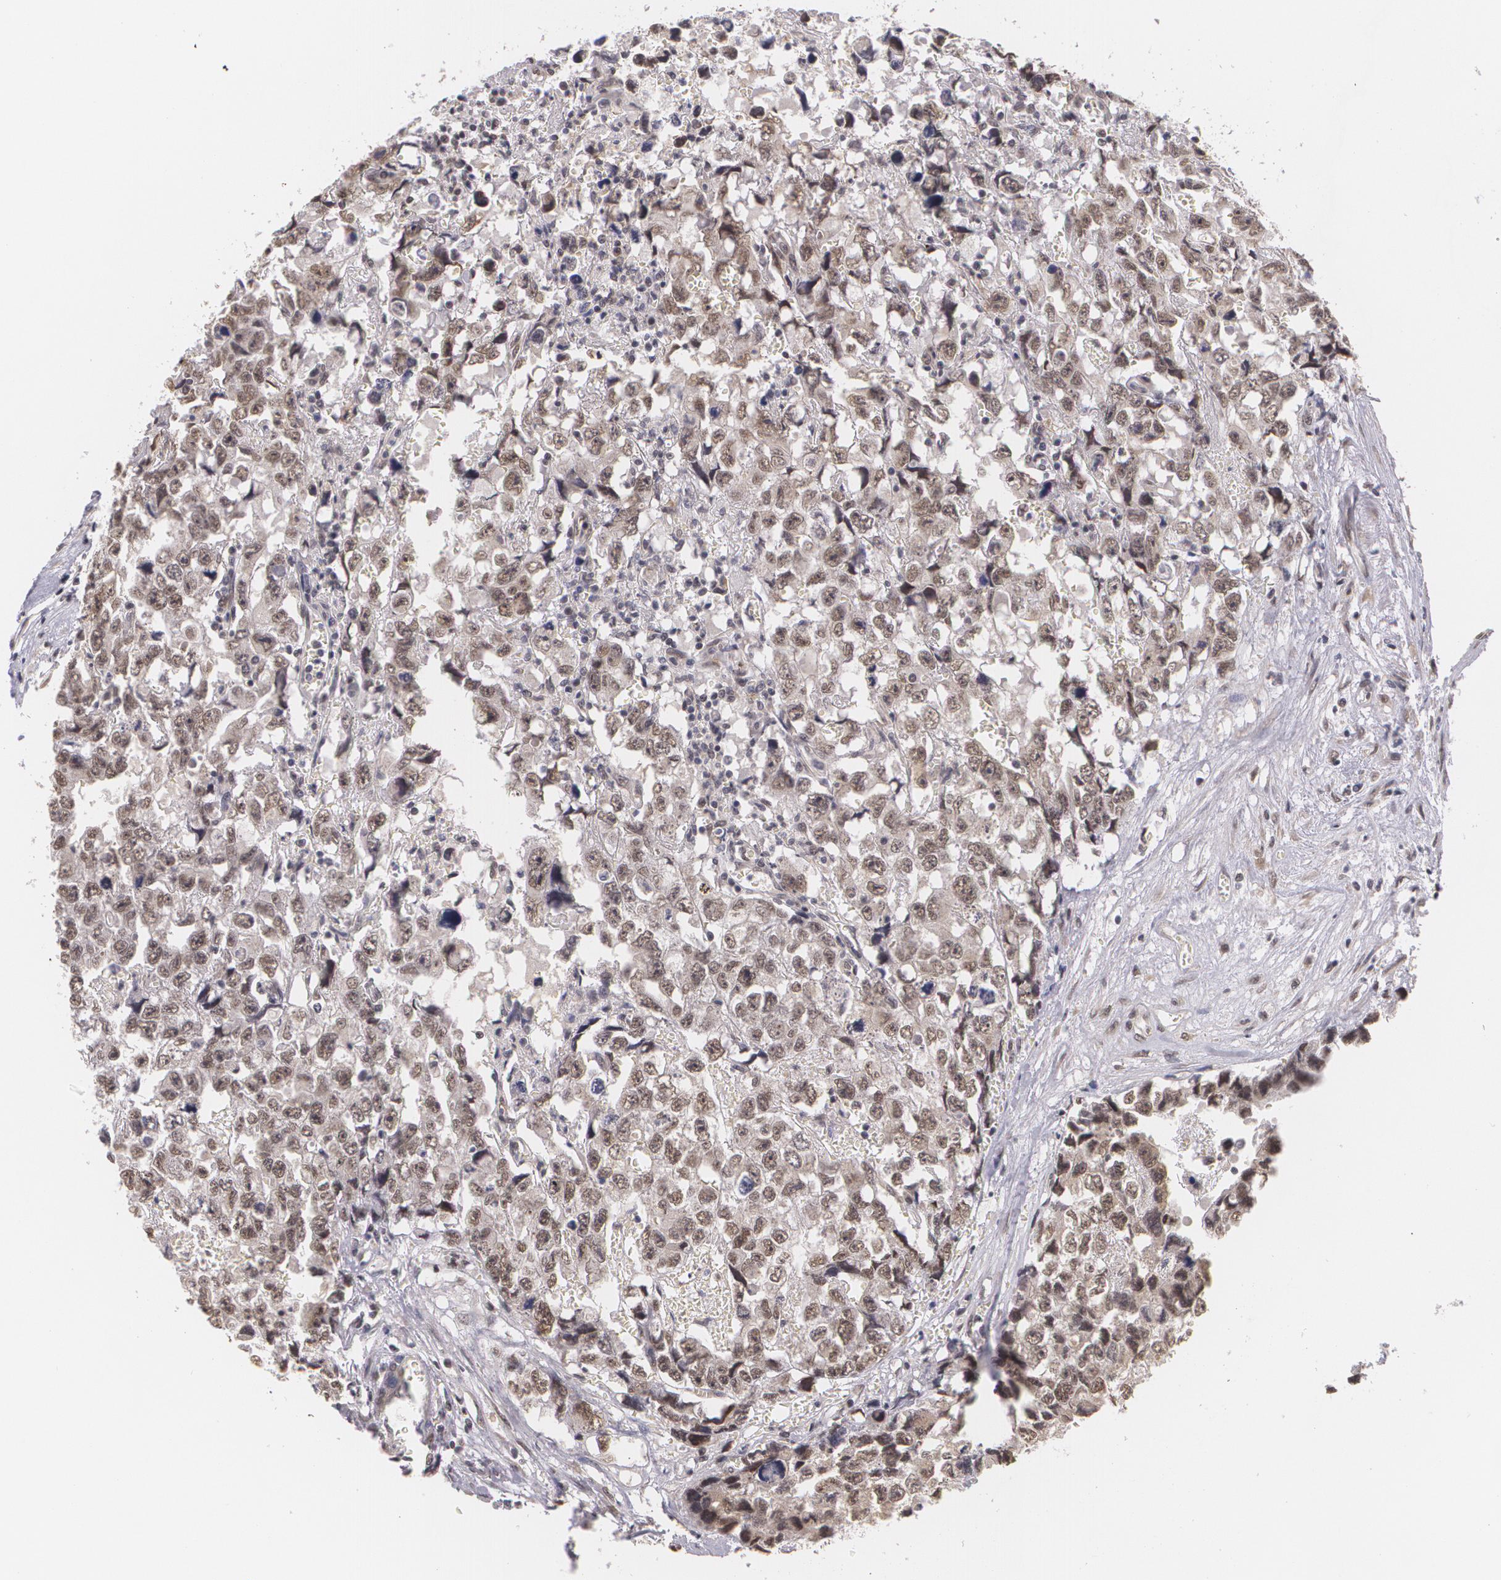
{"staining": {"intensity": "weak", "quantity": ">75%", "location": "cytoplasmic/membranous,nuclear"}, "tissue": "testis cancer", "cell_type": "Tumor cells", "image_type": "cancer", "snomed": [{"axis": "morphology", "description": "Carcinoma, Embryonal, NOS"}, {"axis": "topography", "description": "Testis"}], "caption": "A high-resolution photomicrograph shows immunohistochemistry (IHC) staining of testis embryonal carcinoma, which displays weak cytoplasmic/membranous and nuclear expression in about >75% of tumor cells.", "gene": "ALX1", "patient": {"sex": "male", "age": 31}}